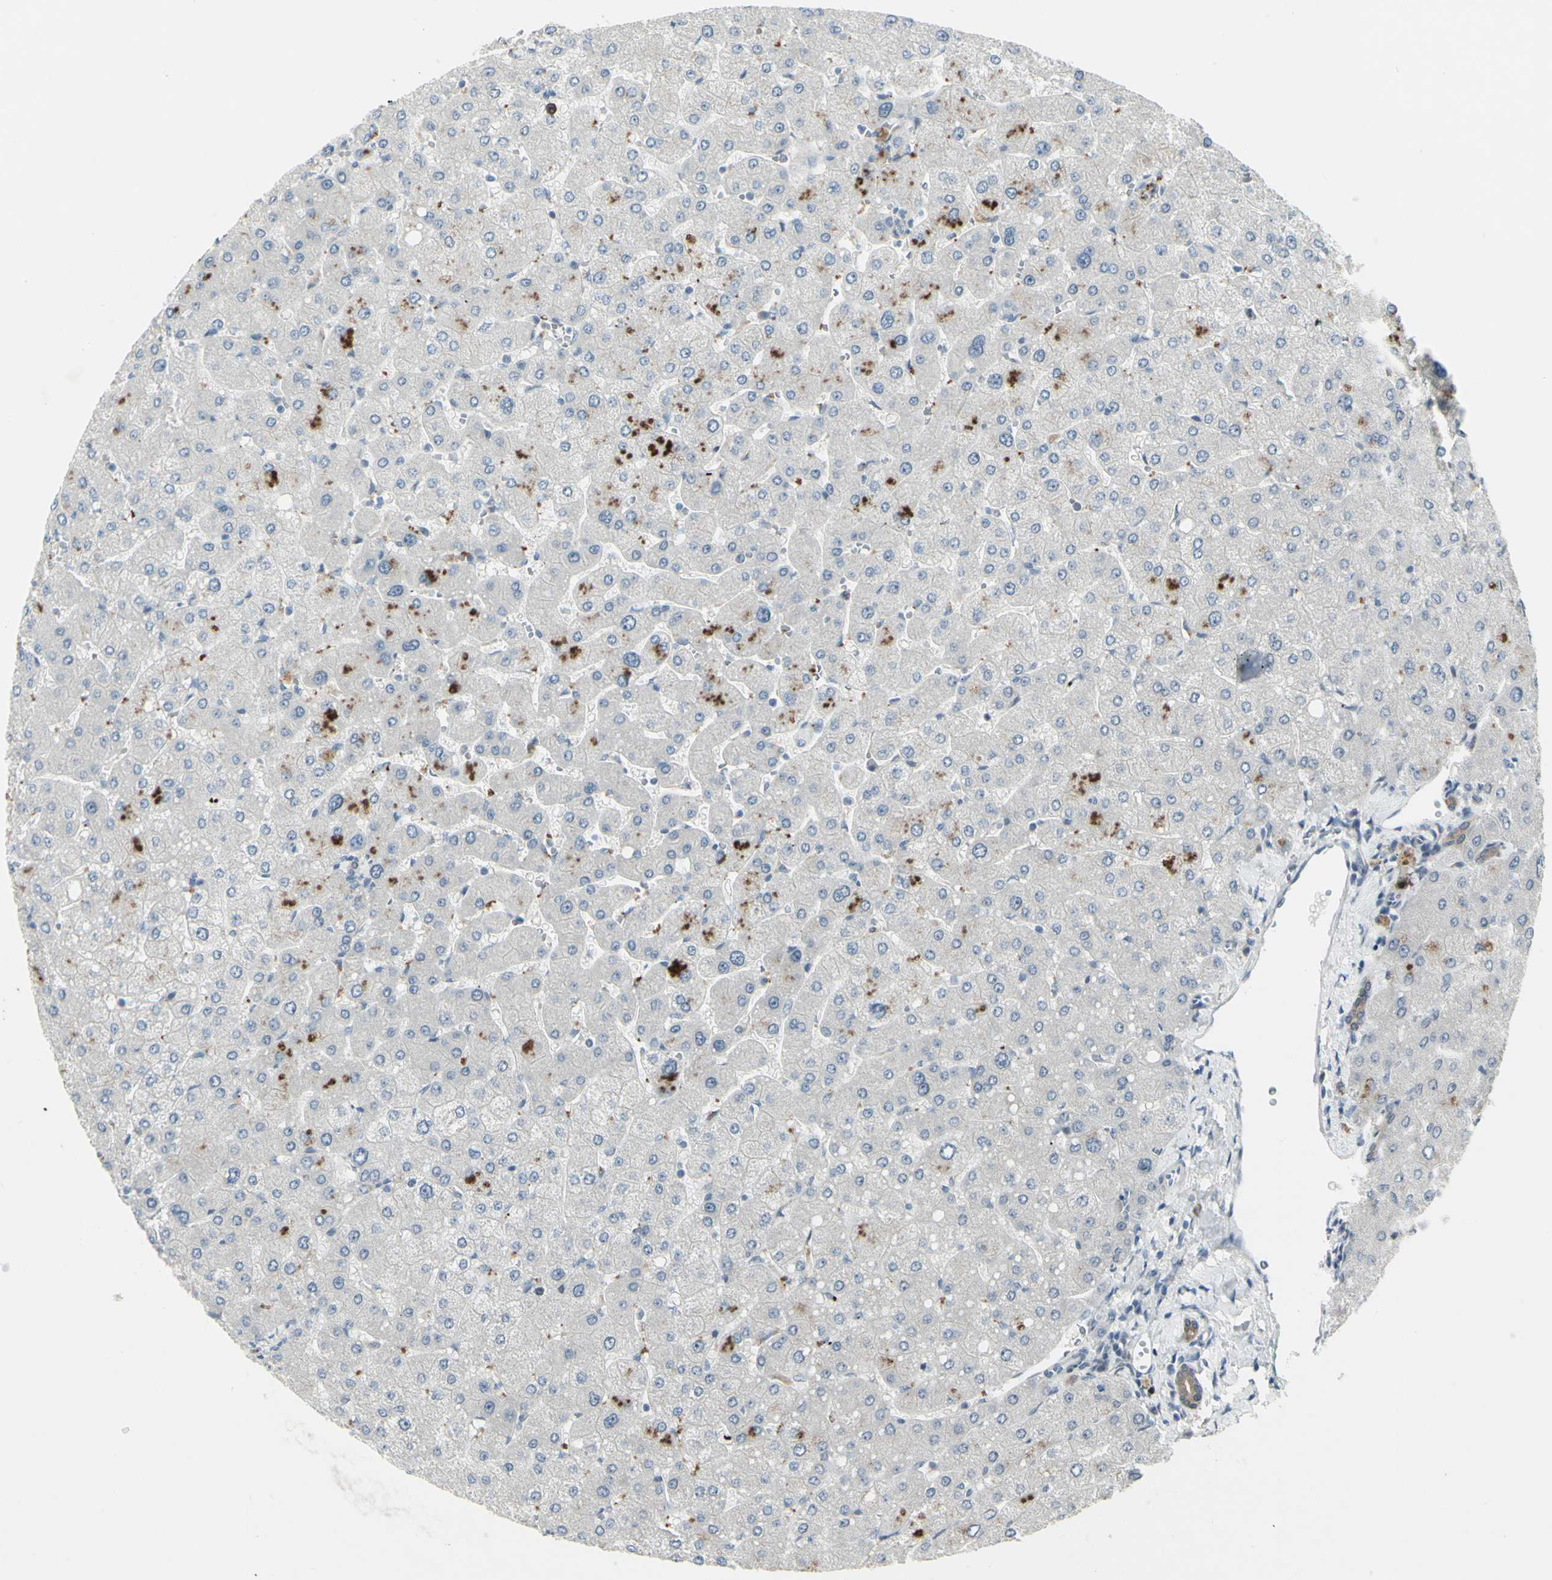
{"staining": {"intensity": "moderate", "quantity": "25%-75%", "location": "cytoplasmic/membranous"}, "tissue": "liver", "cell_type": "Cholangiocytes", "image_type": "normal", "snomed": [{"axis": "morphology", "description": "Normal tissue, NOS"}, {"axis": "topography", "description": "Liver"}], "caption": "Cholangiocytes demonstrate moderate cytoplasmic/membranous positivity in approximately 25%-75% of cells in benign liver. Using DAB (3,3'-diaminobenzidine) (brown) and hematoxylin (blue) stains, captured at high magnification using brightfield microscopy.", "gene": "ETNK1", "patient": {"sex": "male", "age": 55}}